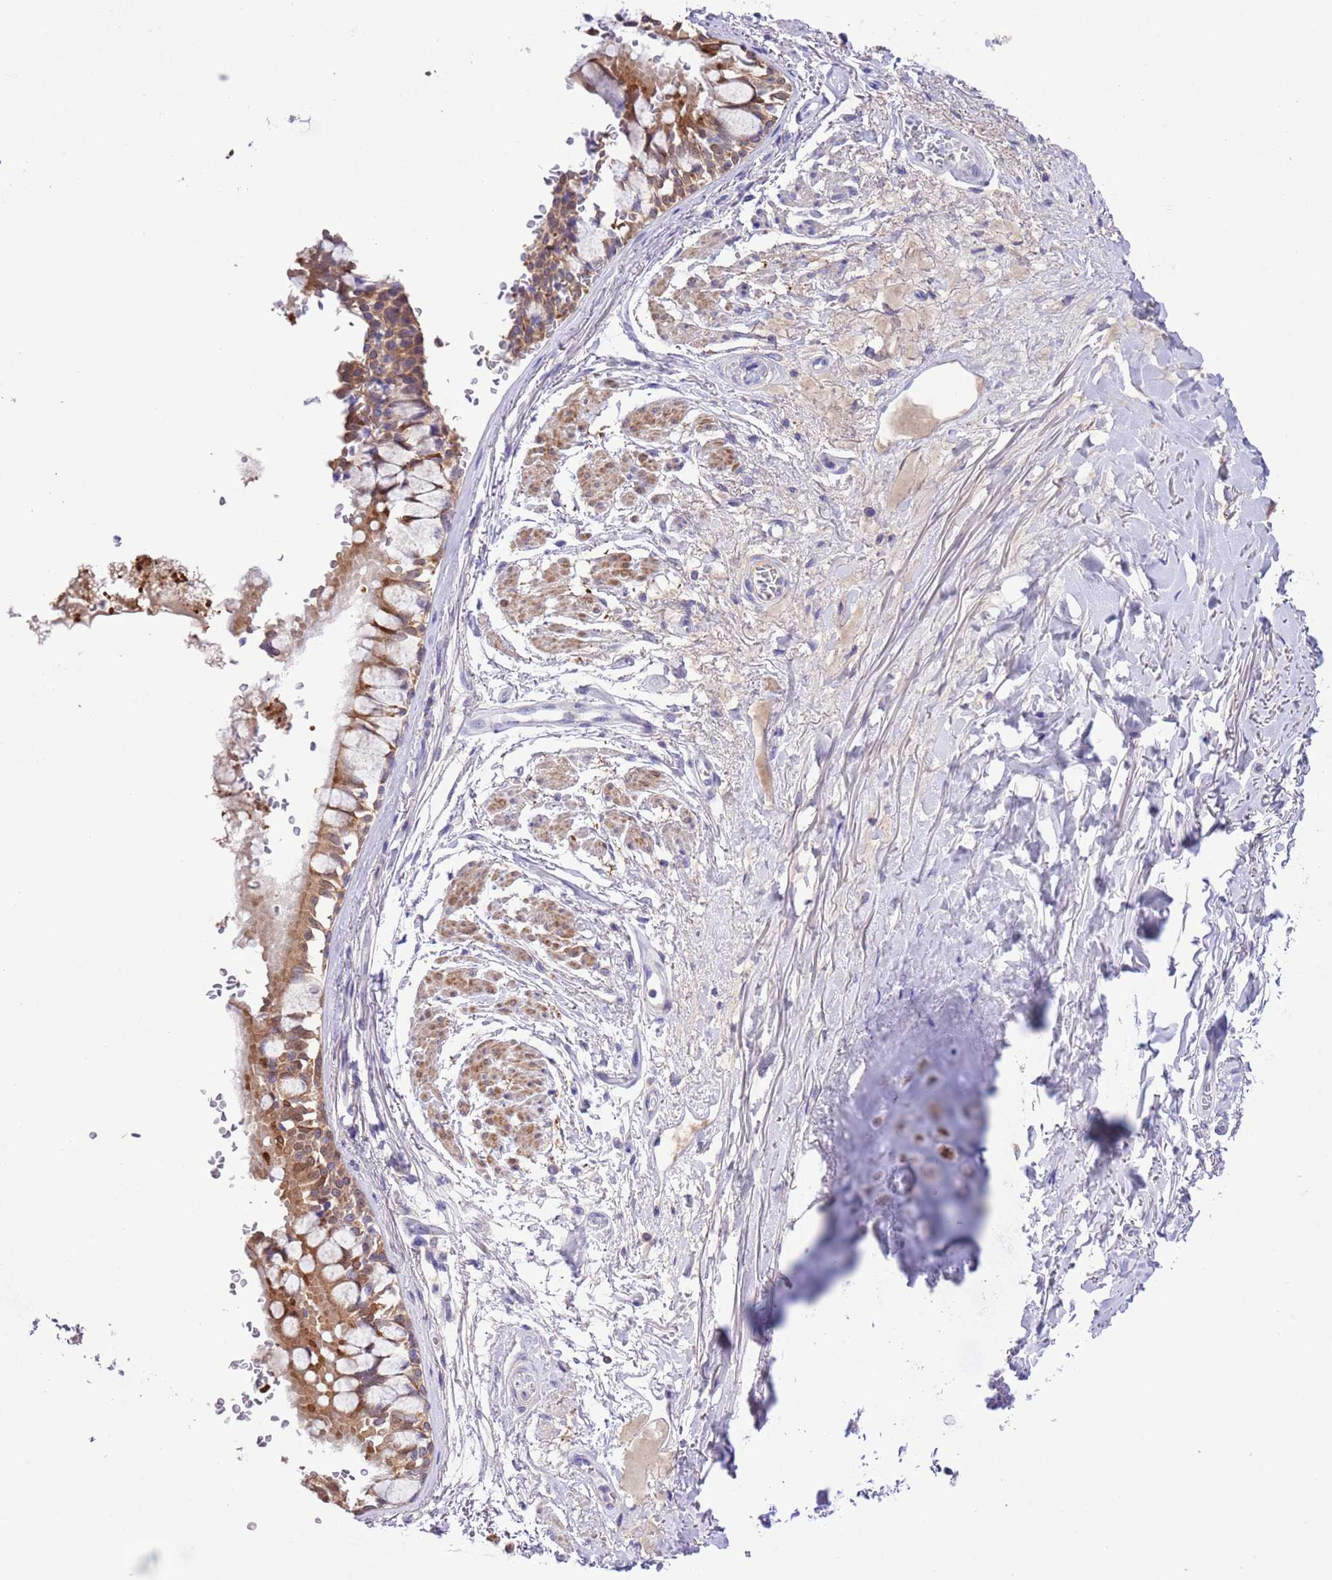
{"staining": {"intensity": "moderate", "quantity": ">75%", "location": "cytoplasmic/membranous"}, "tissue": "bronchus", "cell_type": "Respiratory epithelial cells", "image_type": "normal", "snomed": [{"axis": "morphology", "description": "Normal tissue, NOS"}, {"axis": "topography", "description": "Bronchus"}], "caption": "Protein expression analysis of normal human bronchus reveals moderate cytoplasmic/membranous expression in about >75% of respiratory epithelial cells.", "gene": "PRR32", "patient": {"sex": "male", "age": 70}}